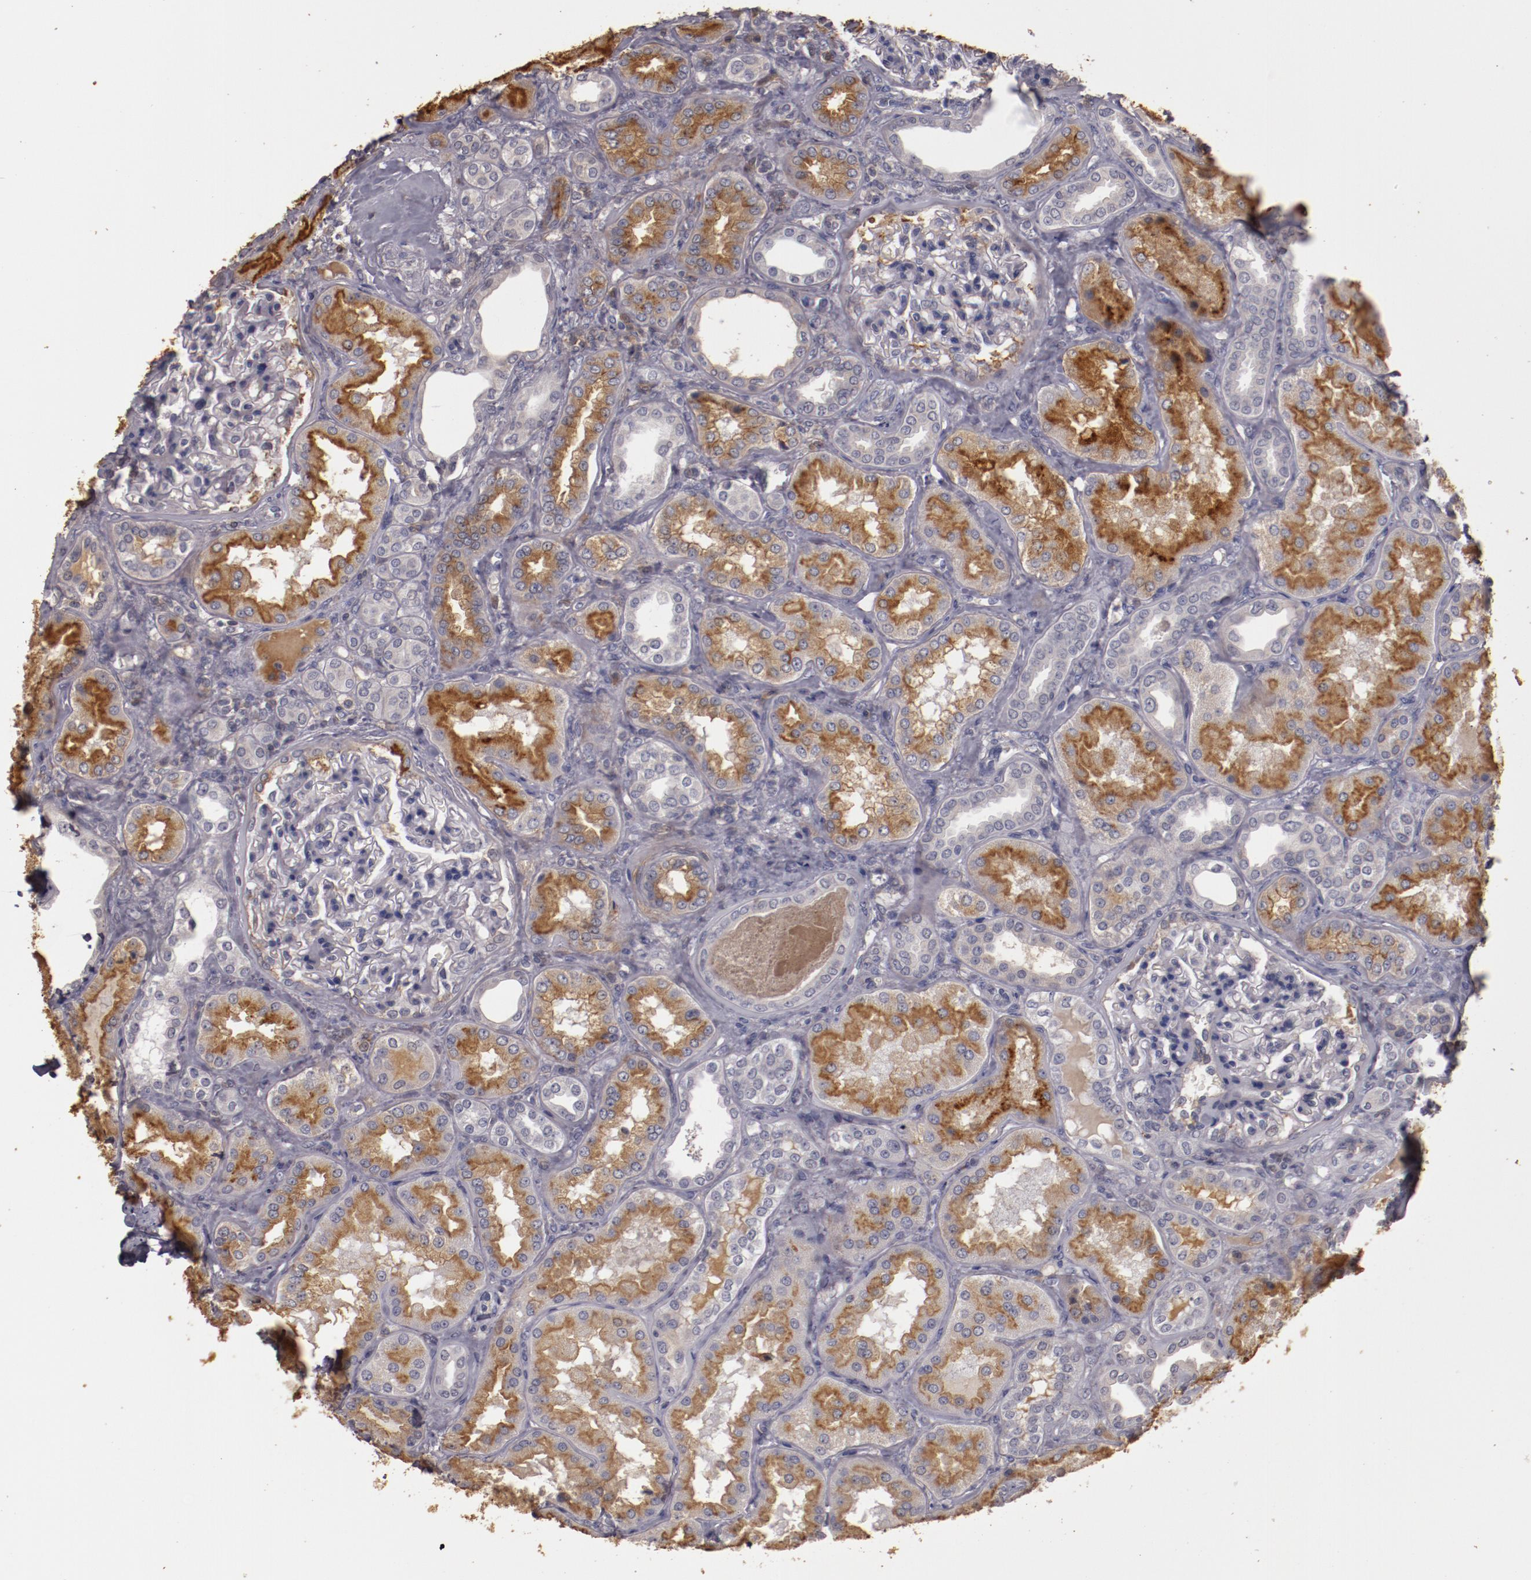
{"staining": {"intensity": "weak", "quantity": "<25%", "location": "cytoplasmic/membranous"}, "tissue": "kidney", "cell_type": "Cells in glomeruli", "image_type": "normal", "snomed": [{"axis": "morphology", "description": "Normal tissue, NOS"}, {"axis": "topography", "description": "Kidney"}], "caption": "The micrograph exhibits no staining of cells in glomeruli in benign kidney.", "gene": "MBL2", "patient": {"sex": "female", "age": 56}}